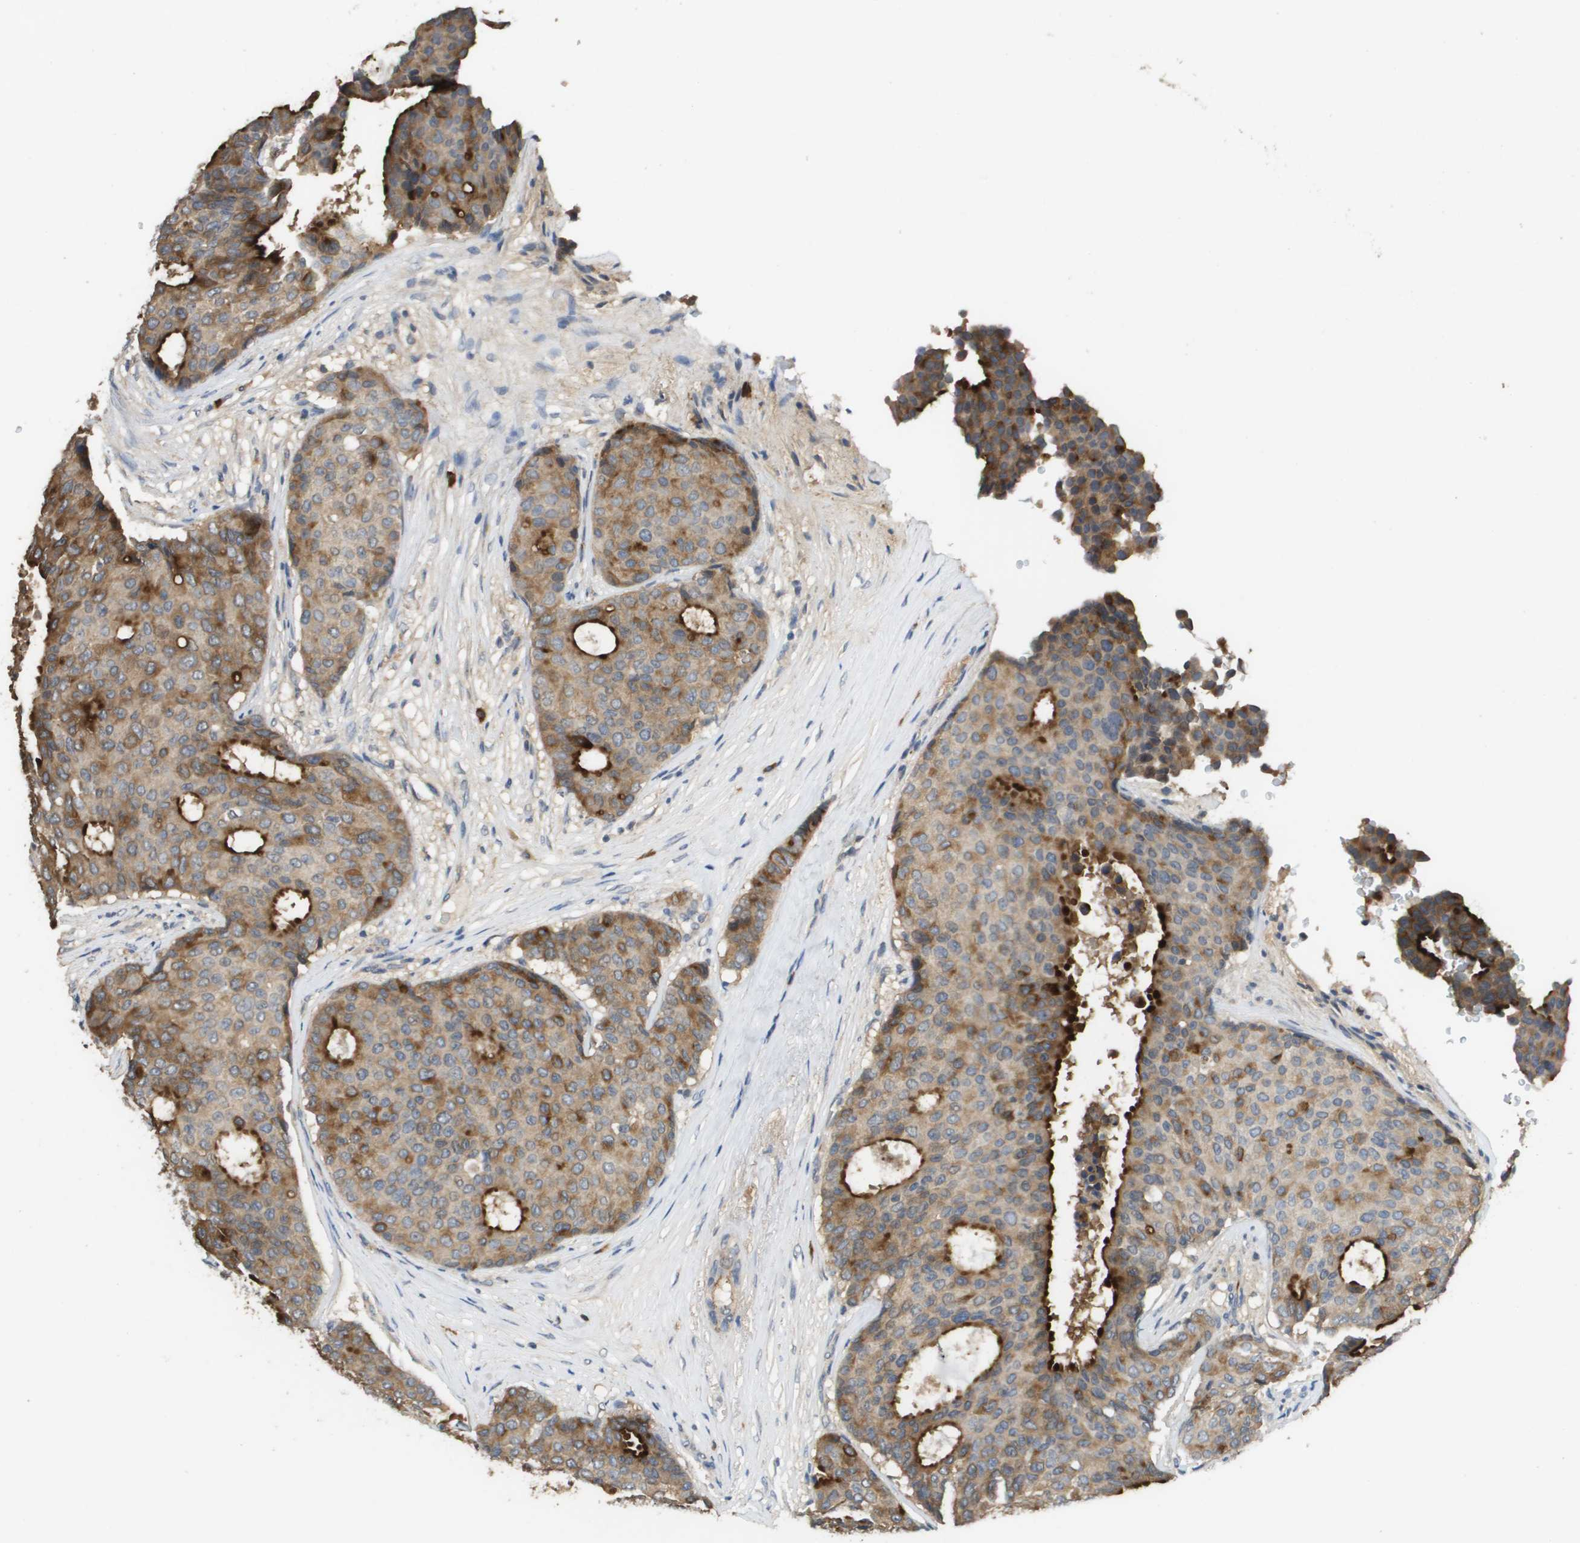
{"staining": {"intensity": "strong", "quantity": ">75%", "location": "cytoplasmic/membranous"}, "tissue": "breast cancer", "cell_type": "Tumor cells", "image_type": "cancer", "snomed": [{"axis": "morphology", "description": "Duct carcinoma"}, {"axis": "topography", "description": "Breast"}], "caption": "Immunohistochemical staining of invasive ductal carcinoma (breast) reveals high levels of strong cytoplasmic/membranous protein expression in approximately >75% of tumor cells.", "gene": "RAB27B", "patient": {"sex": "female", "age": 75}}